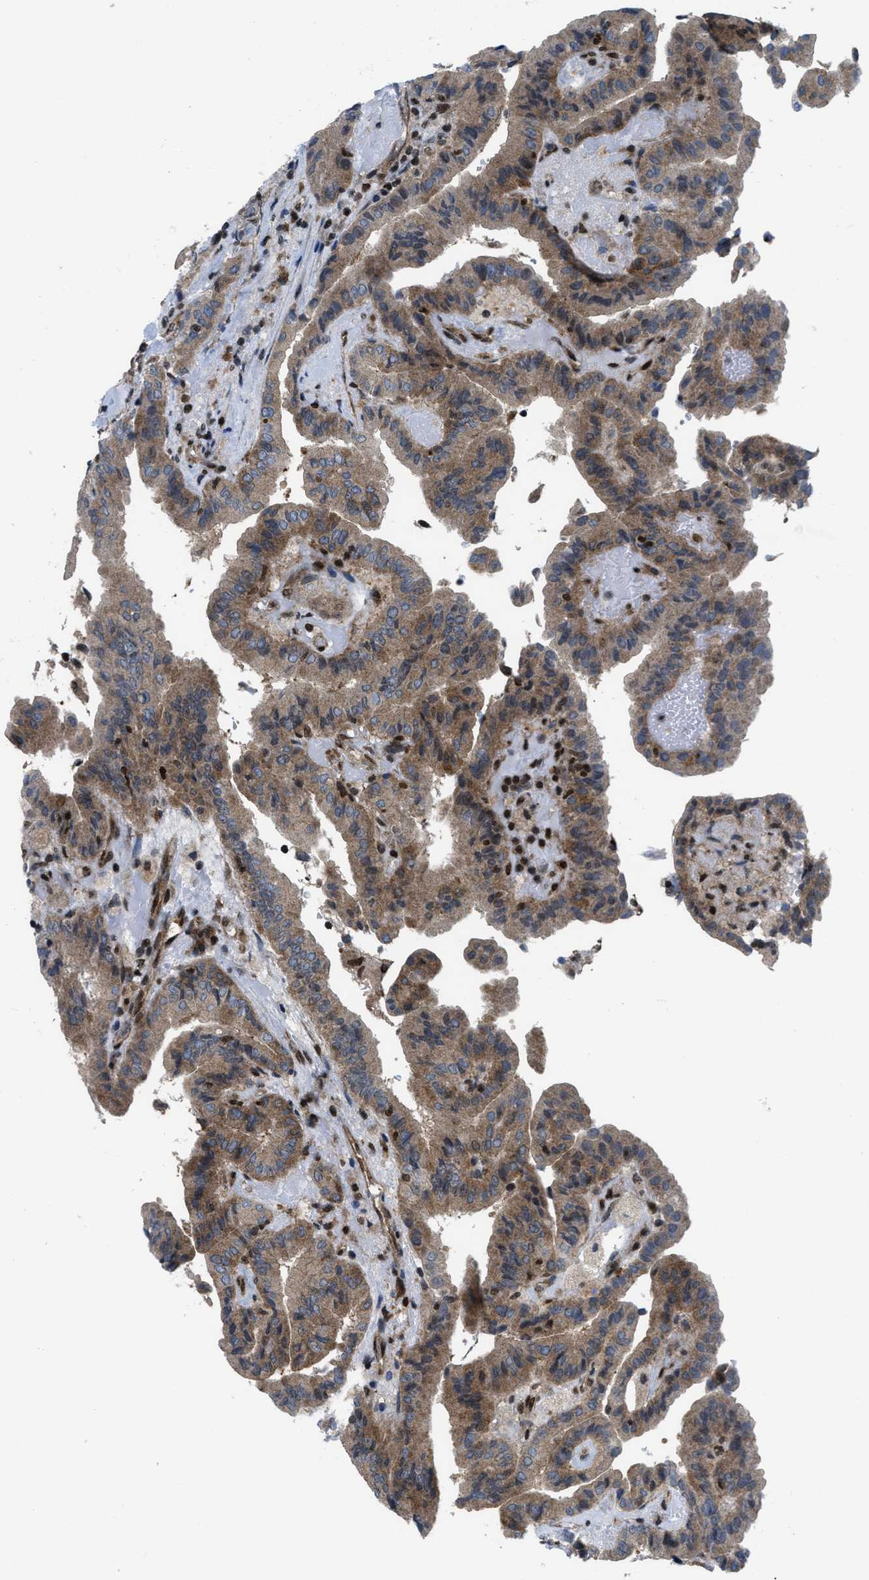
{"staining": {"intensity": "moderate", "quantity": ">75%", "location": "cytoplasmic/membranous"}, "tissue": "thyroid cancer", "cell_type": "Tumor cells", "image_type": "cancer", "snomed": [{"axis": "morphology", "description": "Papillary adenocarcinoma, NOS"}, {"axis": "topography", "description": "Thyroid gland"}], "caption": "High-power microscopy captured an immunohistochemistry (IHC) histopathology image of thyroid papillary adenocarcinoma, revealing moderate cytoplasmic/membranous staining in about >75% of tumor cells. (Stains: DAB in brown, nuclei in blue, Microscopy: brightfield microscopy at high magnification).", "gene": "PPP2CB", "patient": {"sex": "male", "age": 33}}